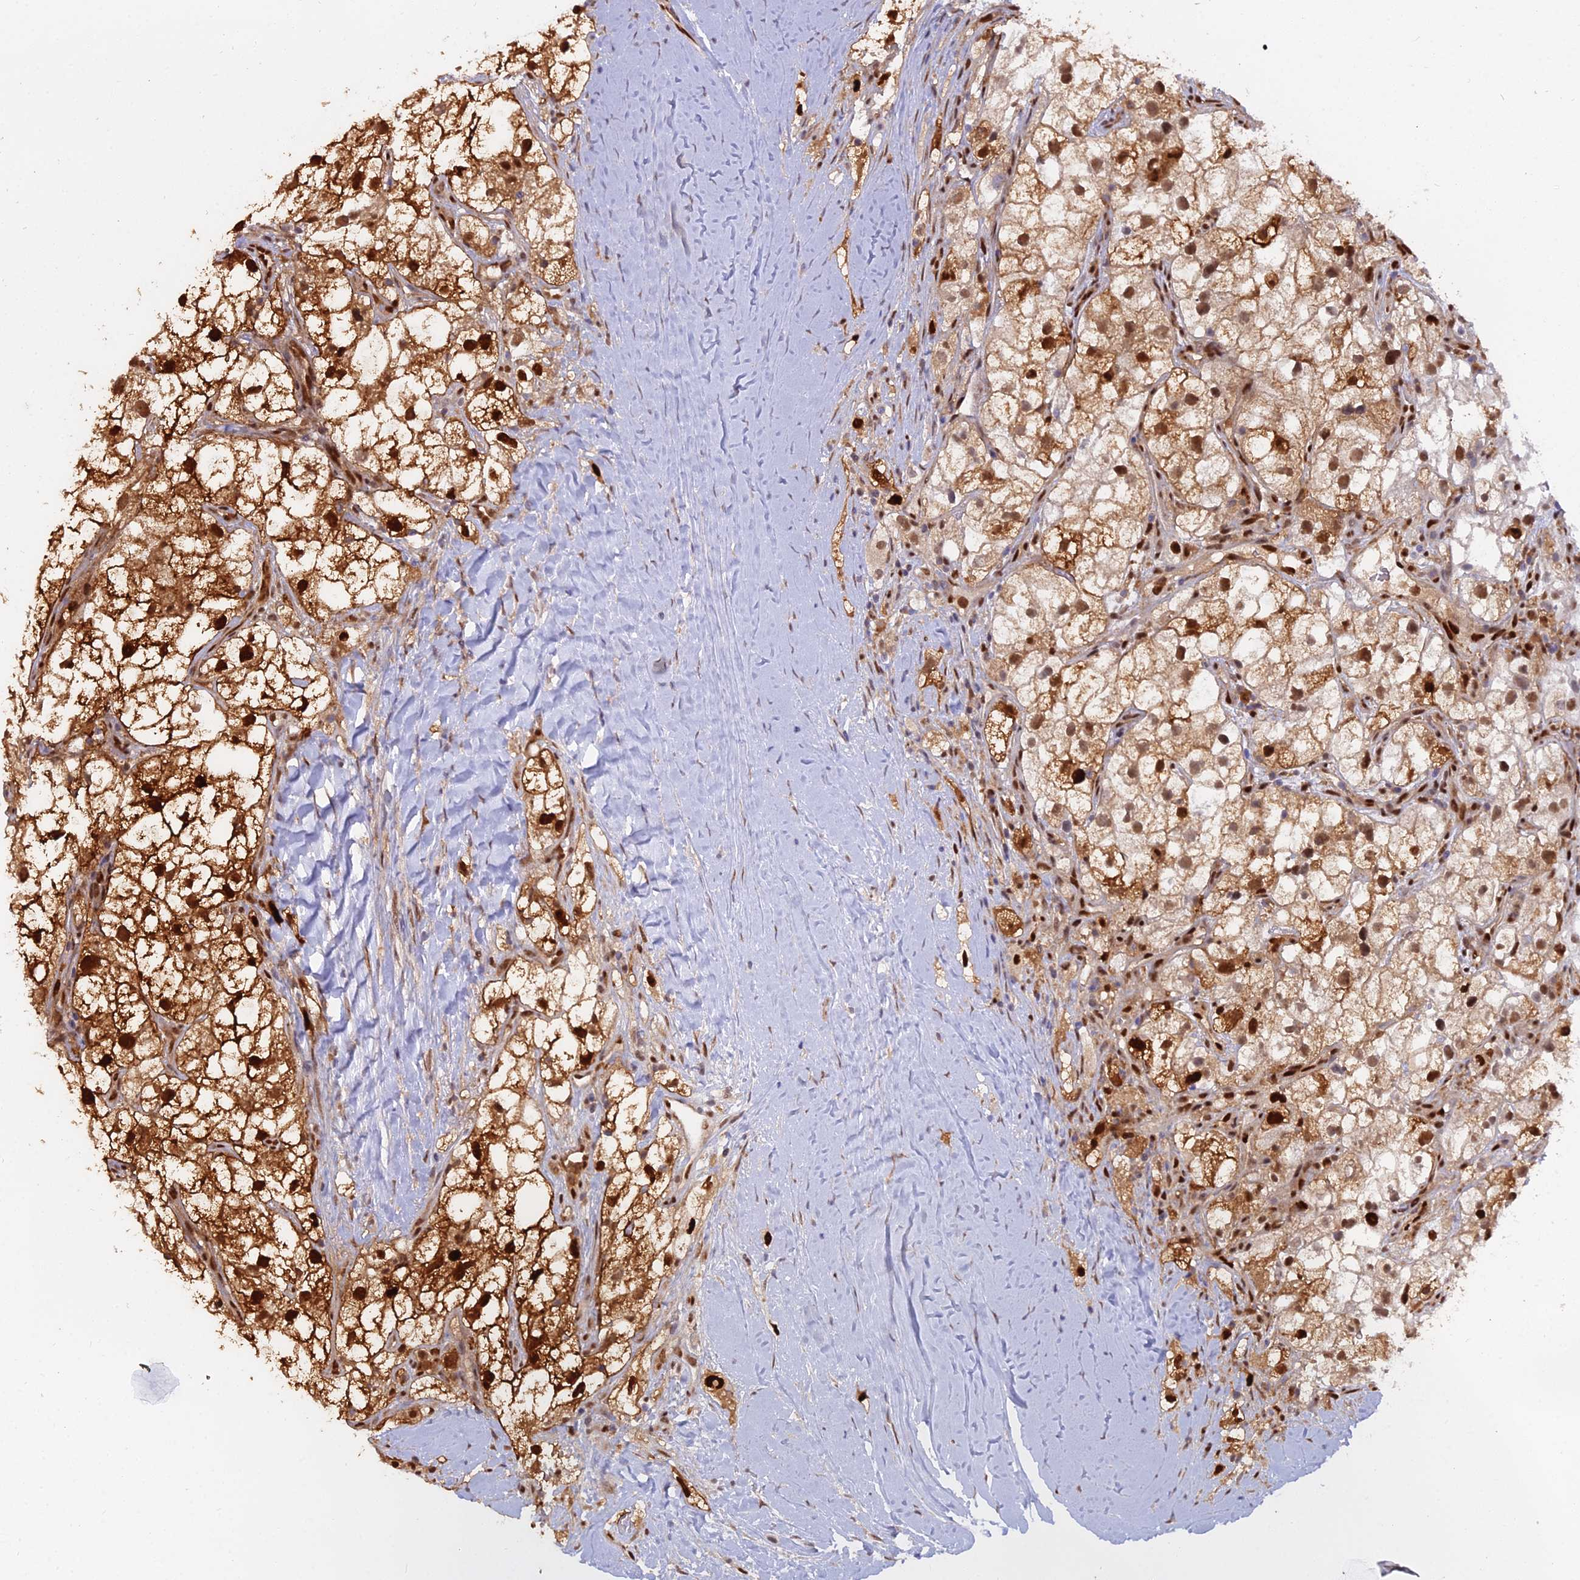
{"staining": {"intensity": "strong", "quantity": ">75%", "location": "cytoplasmic/membranous,nuclear"}, "tissue": "renal cancer", "cell_type": "Tumor cells", "image_type": "cancer", "snomed": [{"axis": "morphology", "description": "Adenocarcinoma, NOS"}, {"axis": "topography", "description": "Kidney"}], "caption": "Human renal cancer (adenocarcinoma) stained for a protein (brown) exhibits strong cytoplasmic/membranous and nuclear positive positivity in about >75% of tumor cells.", "gene": "NPEPL1", "patient": {"sex": "male", "age": 59}}